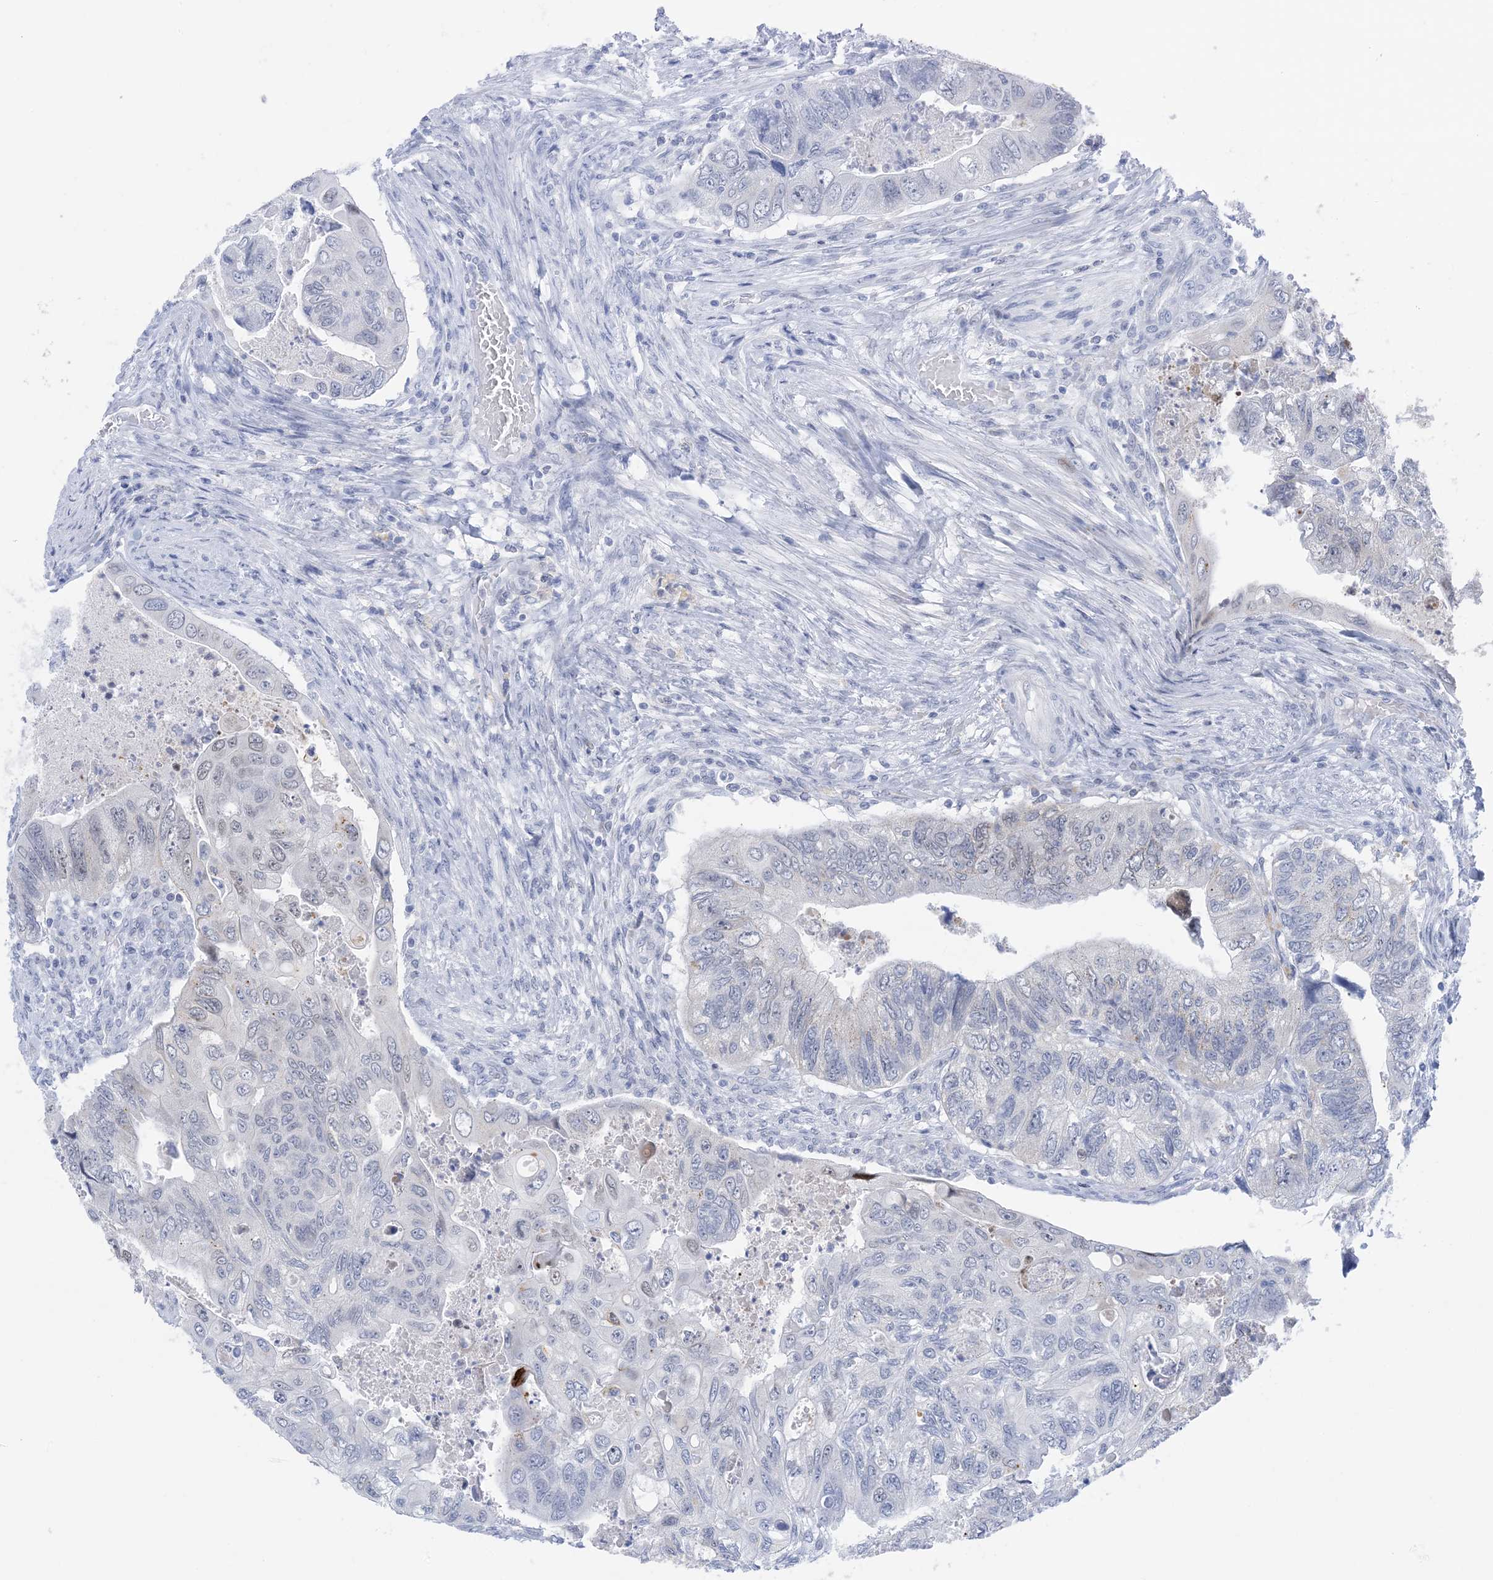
{"staining": {"intensity": "weak", "quantity": "<25%", "location": "nuclear"}, "tissue": "colorectal cancer", "cell_type": "Tumor cells", "image_type": "cancer", "snomed": [{"axis": "morphology", "description": "Adenocarcinoma, NOS"}, {"axis": "topography", "description": "Rectum"}], "caption": "A photomicrograph of colorectal adenocarcinoma stained for a protein exhibits no brown staining in tumor cells. The staining is performed using DAB brown chromogen with nuclei counter-stained in using hematoxylin.", "gene": "SLC25A53", "patient": {"sex": "male", "age": 63}}